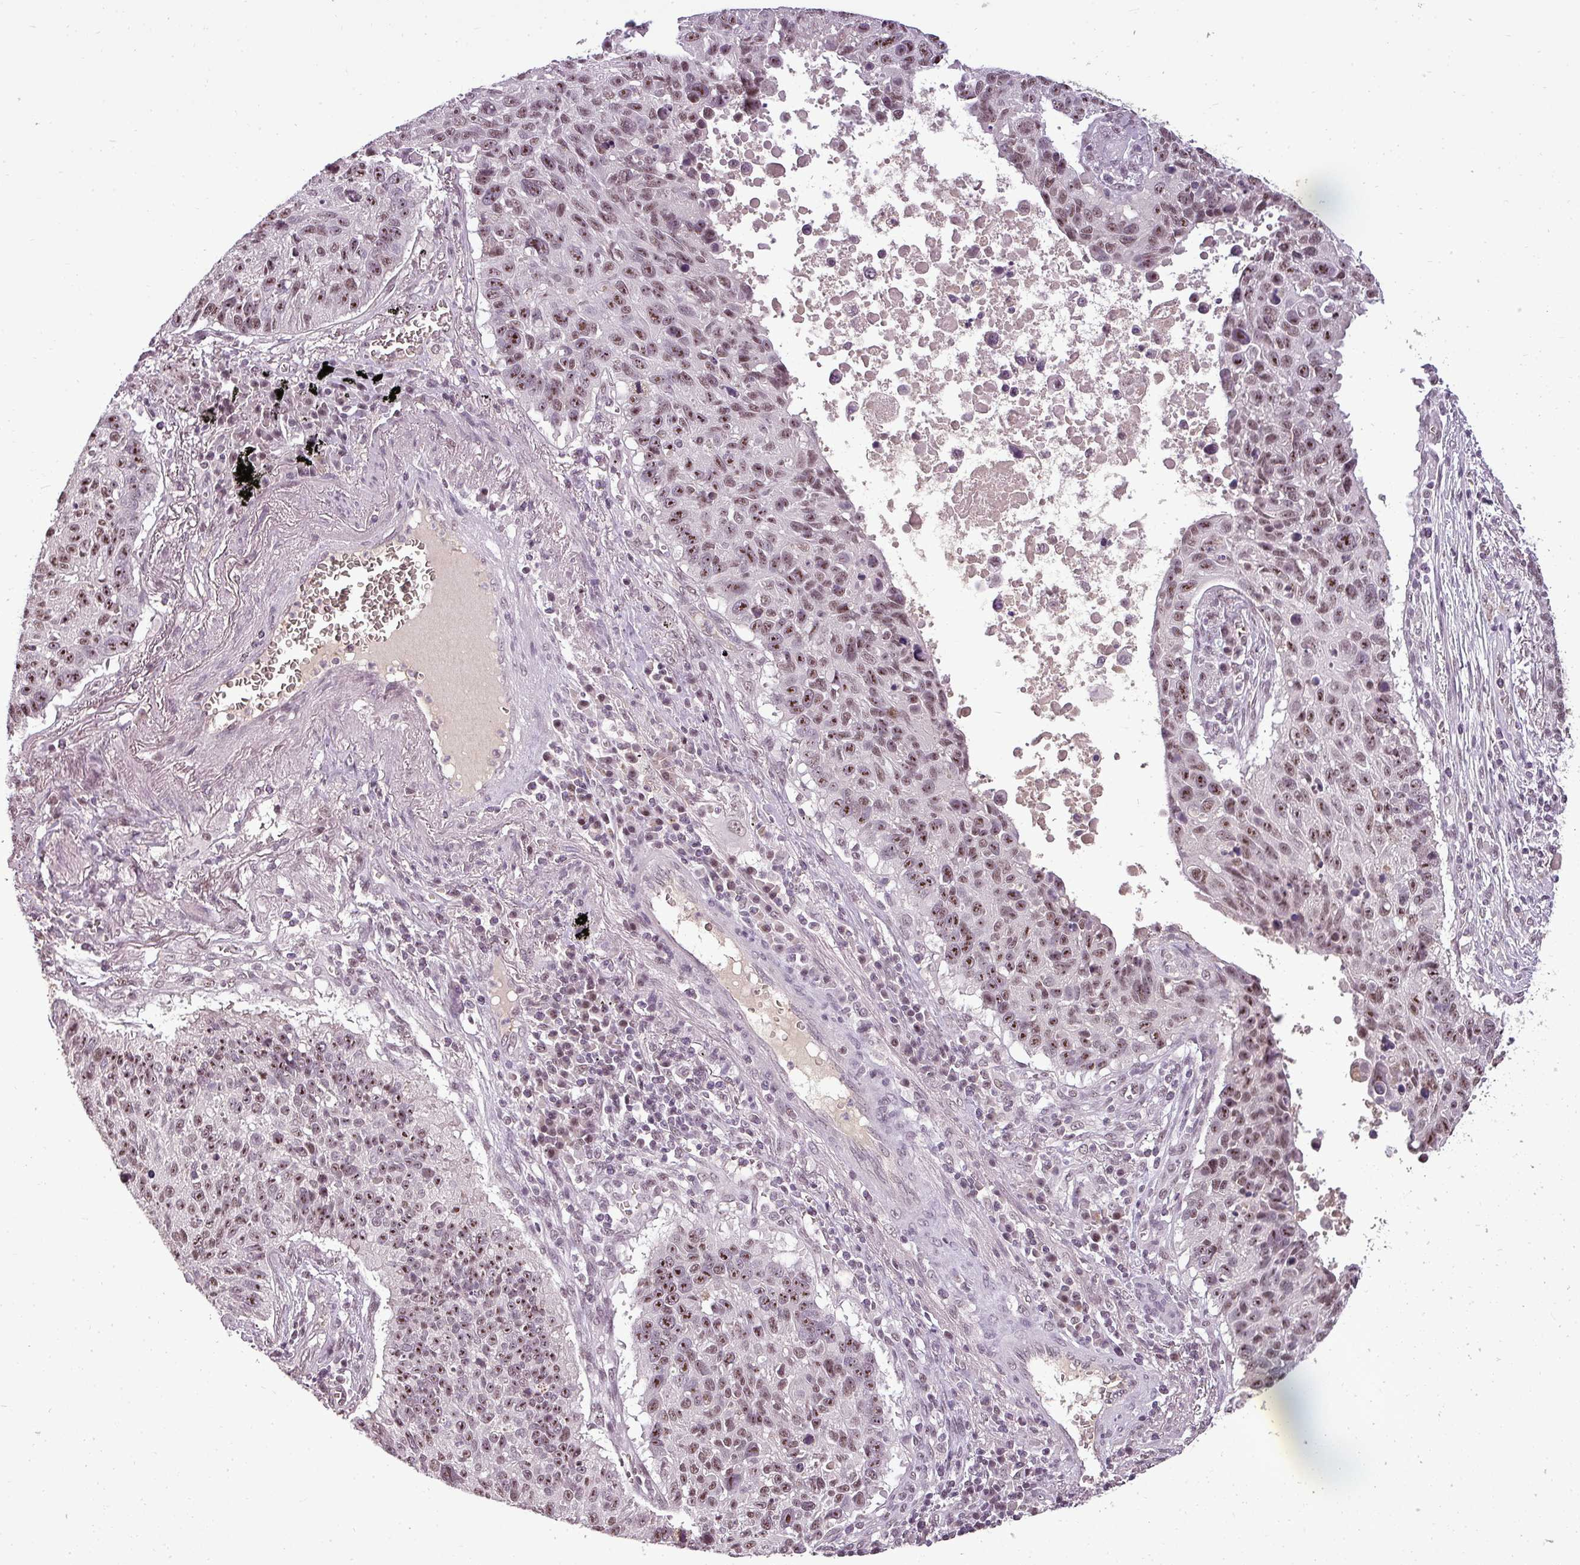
{"staining": {"intensity": "moderate", "quantity": ">75%", "location": "nuclear"}, "tissue": "lung cancer", "cell_type": "Tumor cells", "image_type": "cancer", "snomed": [{"axis": "morphology", "description": "Squamous cell carcinoma, NOS"}, {"axis": "topography", "description": "Lung"}], "caption": "Tumor cells demonstrate medium levels of moderate nuclear positivity in about >75% of cells in human lung squamous cell carcinoma.", "gene": "BCAS3", "patient": {"sex": "male", "age": 66}}